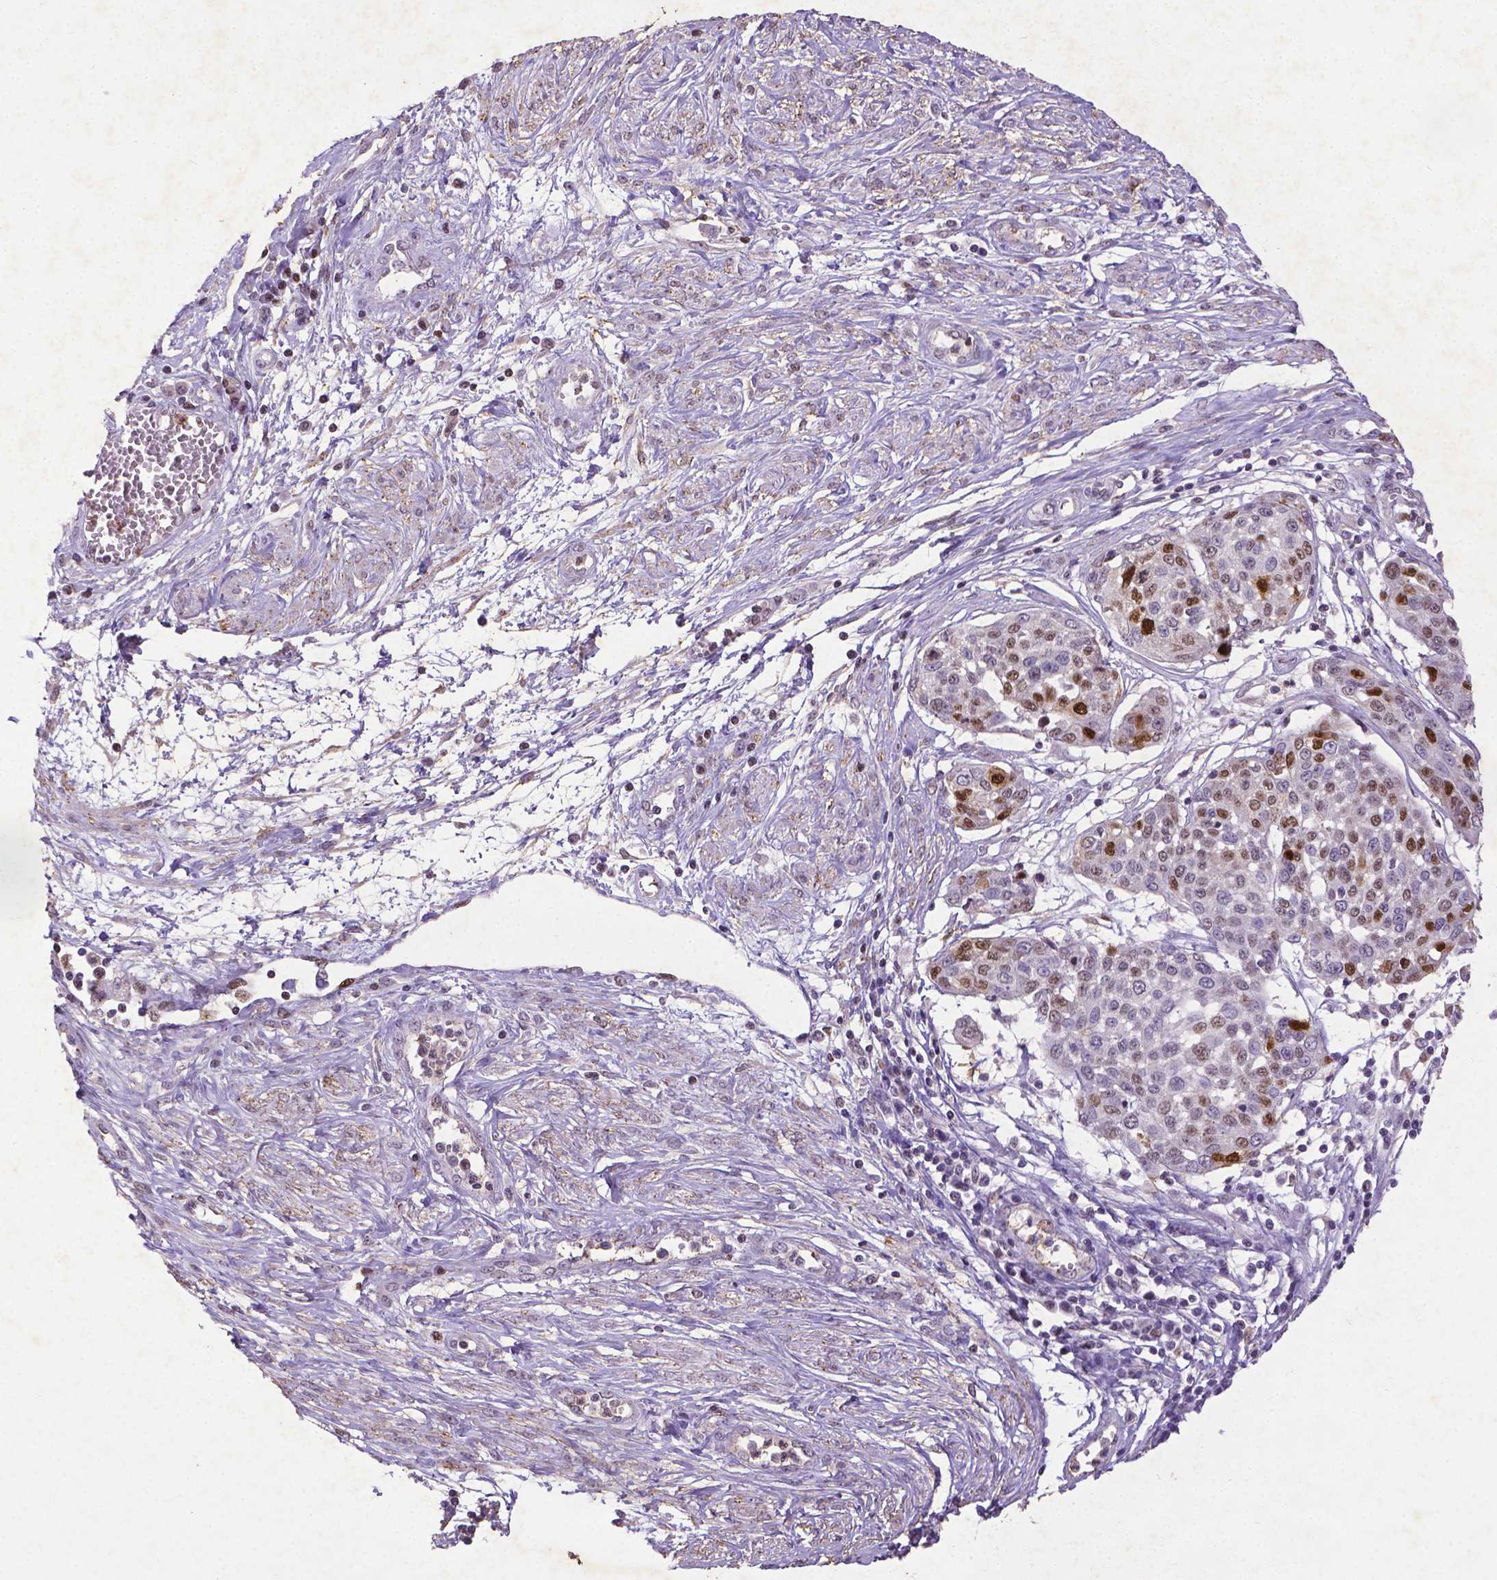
{"staining": {"intensity": "strong", "quantity": "25%-75%", "location": "nuclear"}, "tissue": "cervical cancer", "cell_type": "Tumor cells", "image_type": "cancer", "snomed": [{"axis": "morphology", "description": "Squamous cell carcinoma, NOS"}, {"axis": "topography", "description": "Cervix"}], "caption": "Protein analysis of cervical cancer (squamous cell carcinoma) tissue demonstrates strong nuclear staining in about 25%-75% of tumor cells.", "gene": "CDKN1A", "patient": {"sex": "female", "age": 34}}